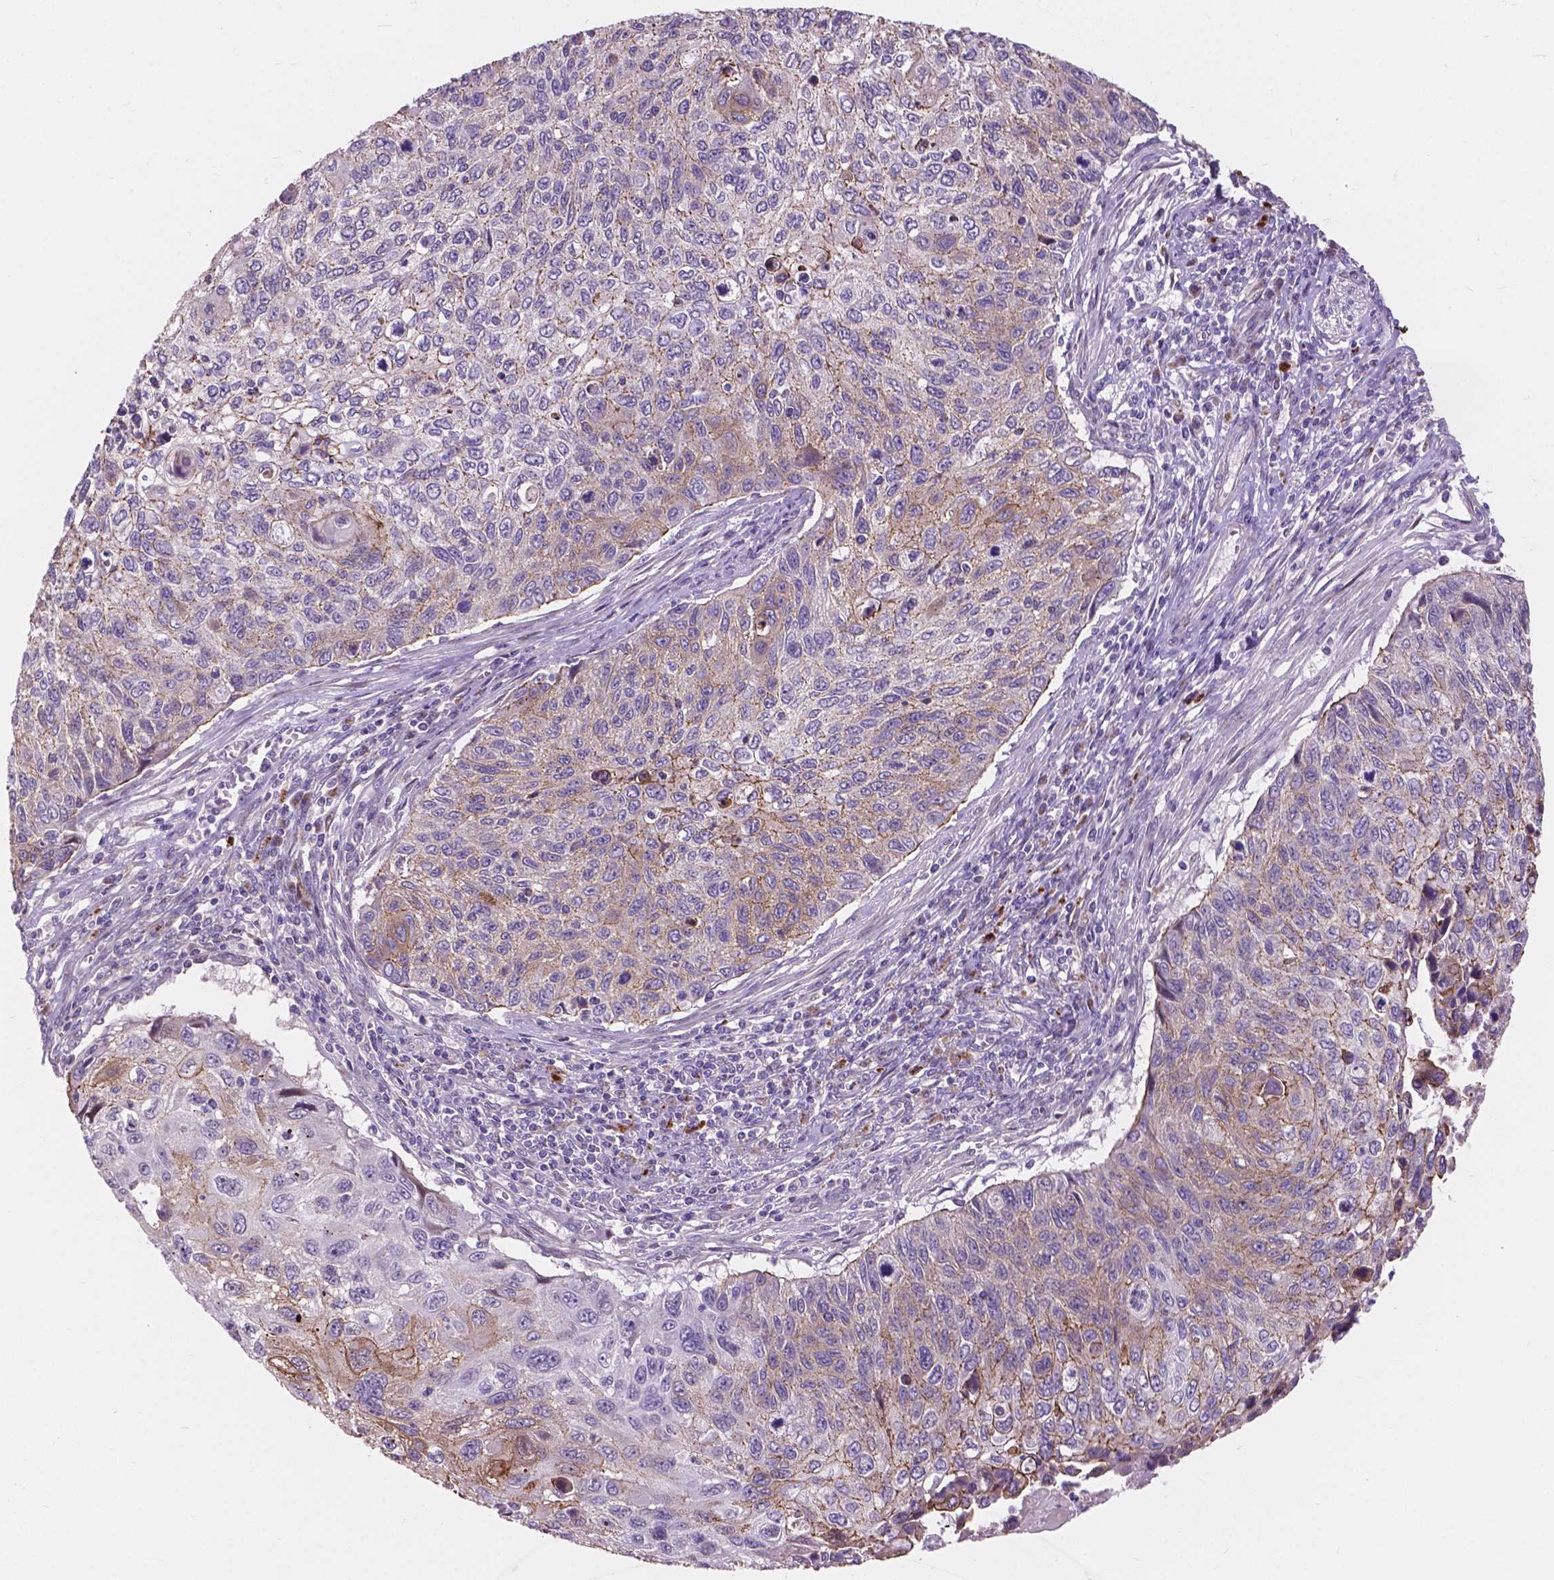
{"staining": {"intensity": "weak", "quantity": "<25%", "location": "cytoplasmic/membranous"}, "tissue": "cervical cancer", "cell_type": "Tumor cells", "image_type": "cancer", "snomed": [{"axis": "morphology", "description": "Squamous cell carcinoma, NOS"}, {"axis": "topography", "description": "Cervix"}], "caption": "This is a micrograph of immunohistochemistry staining of cervical squamous cell carcinoma, which shows no staining in tumor cells. (DAB IHC with hematoxylin counter stain).", "gene": "MYH14", "patient": {"sex": "female", "age": 70}}